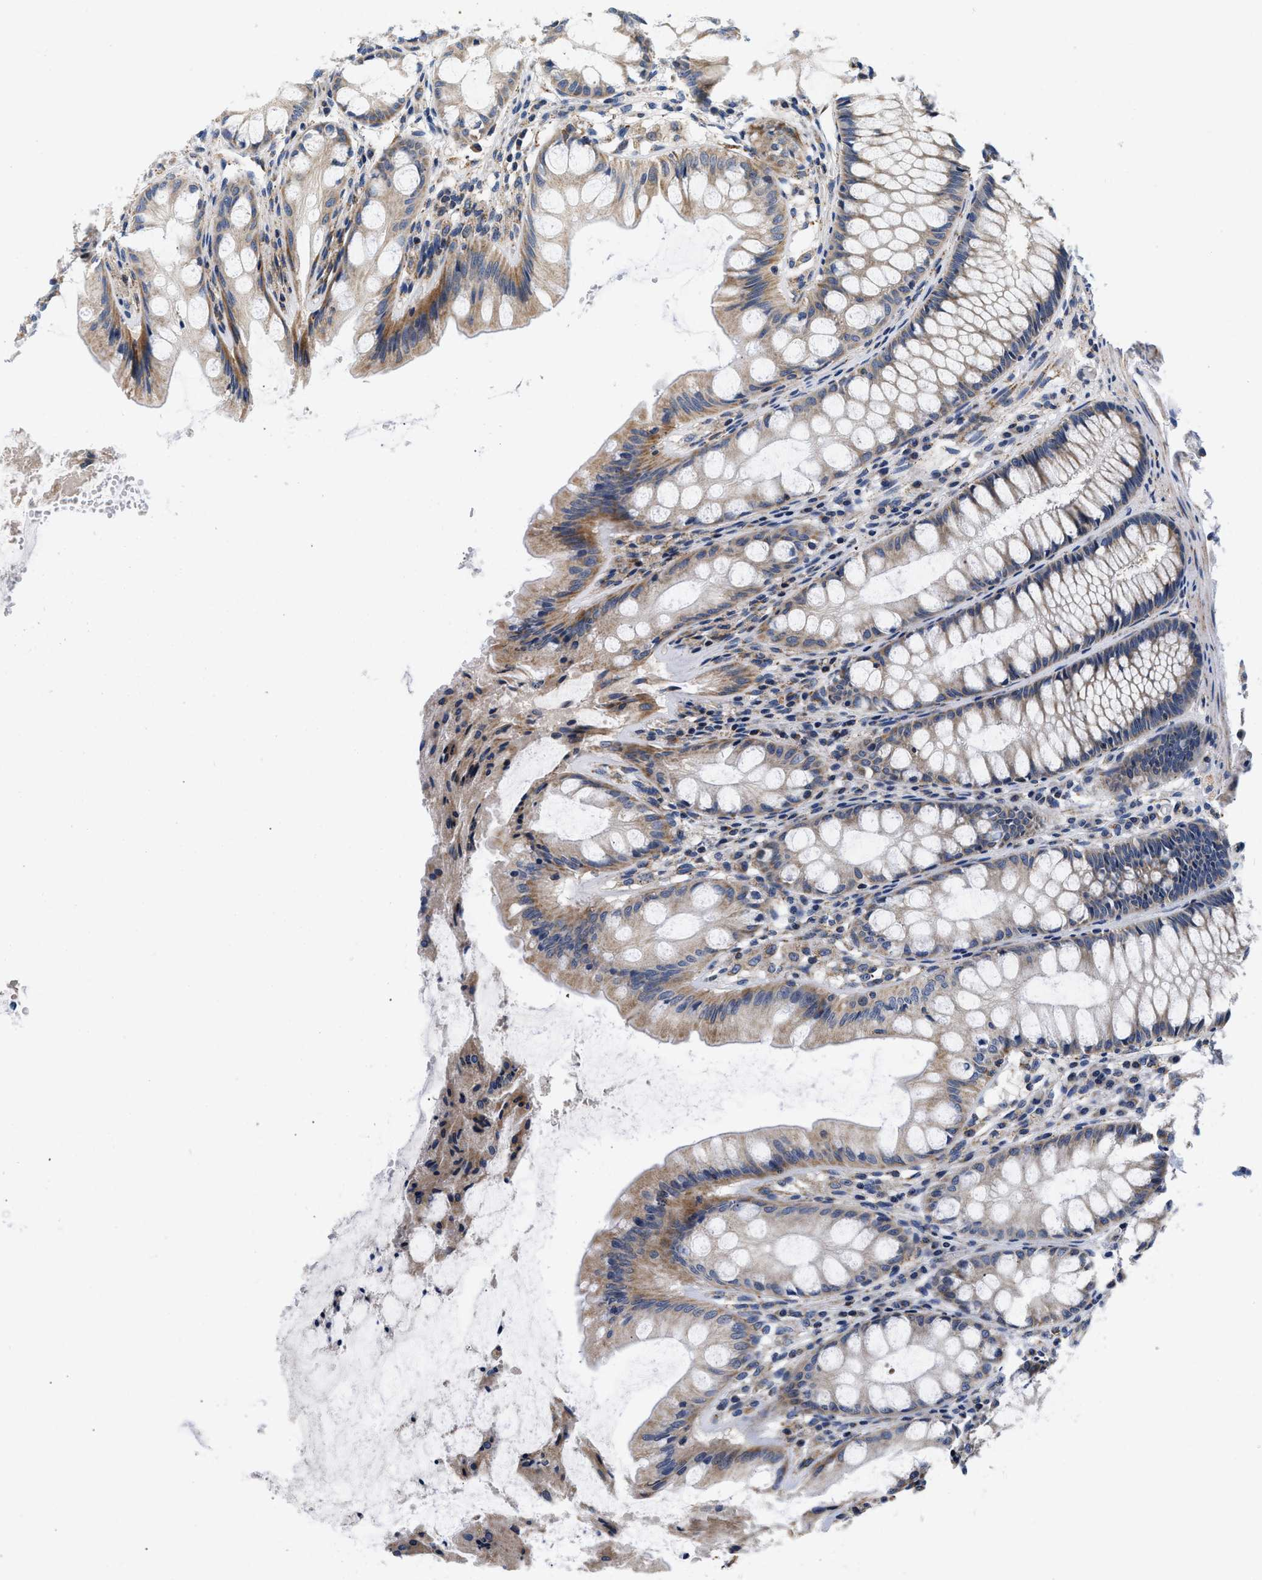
{"staining": {"intensity": "negative", "quantity": "none", "location": "none"}, "tissue": "colon", "cell_type": "Endothelial cells", "image_type": "normal", "snomed": [{"axis": "morphology", "description": "Normal tissue, NOS"}, {"axis": "topography", "description": "Colon"}], "caption": "Endothelial cells are negative for protein expression in unremarkable human colon. (Immunohistochemistry, brightfield microscopy, high magnification).", "gene": "PDP1", "patient": {"sex": "male", "age": 47}}